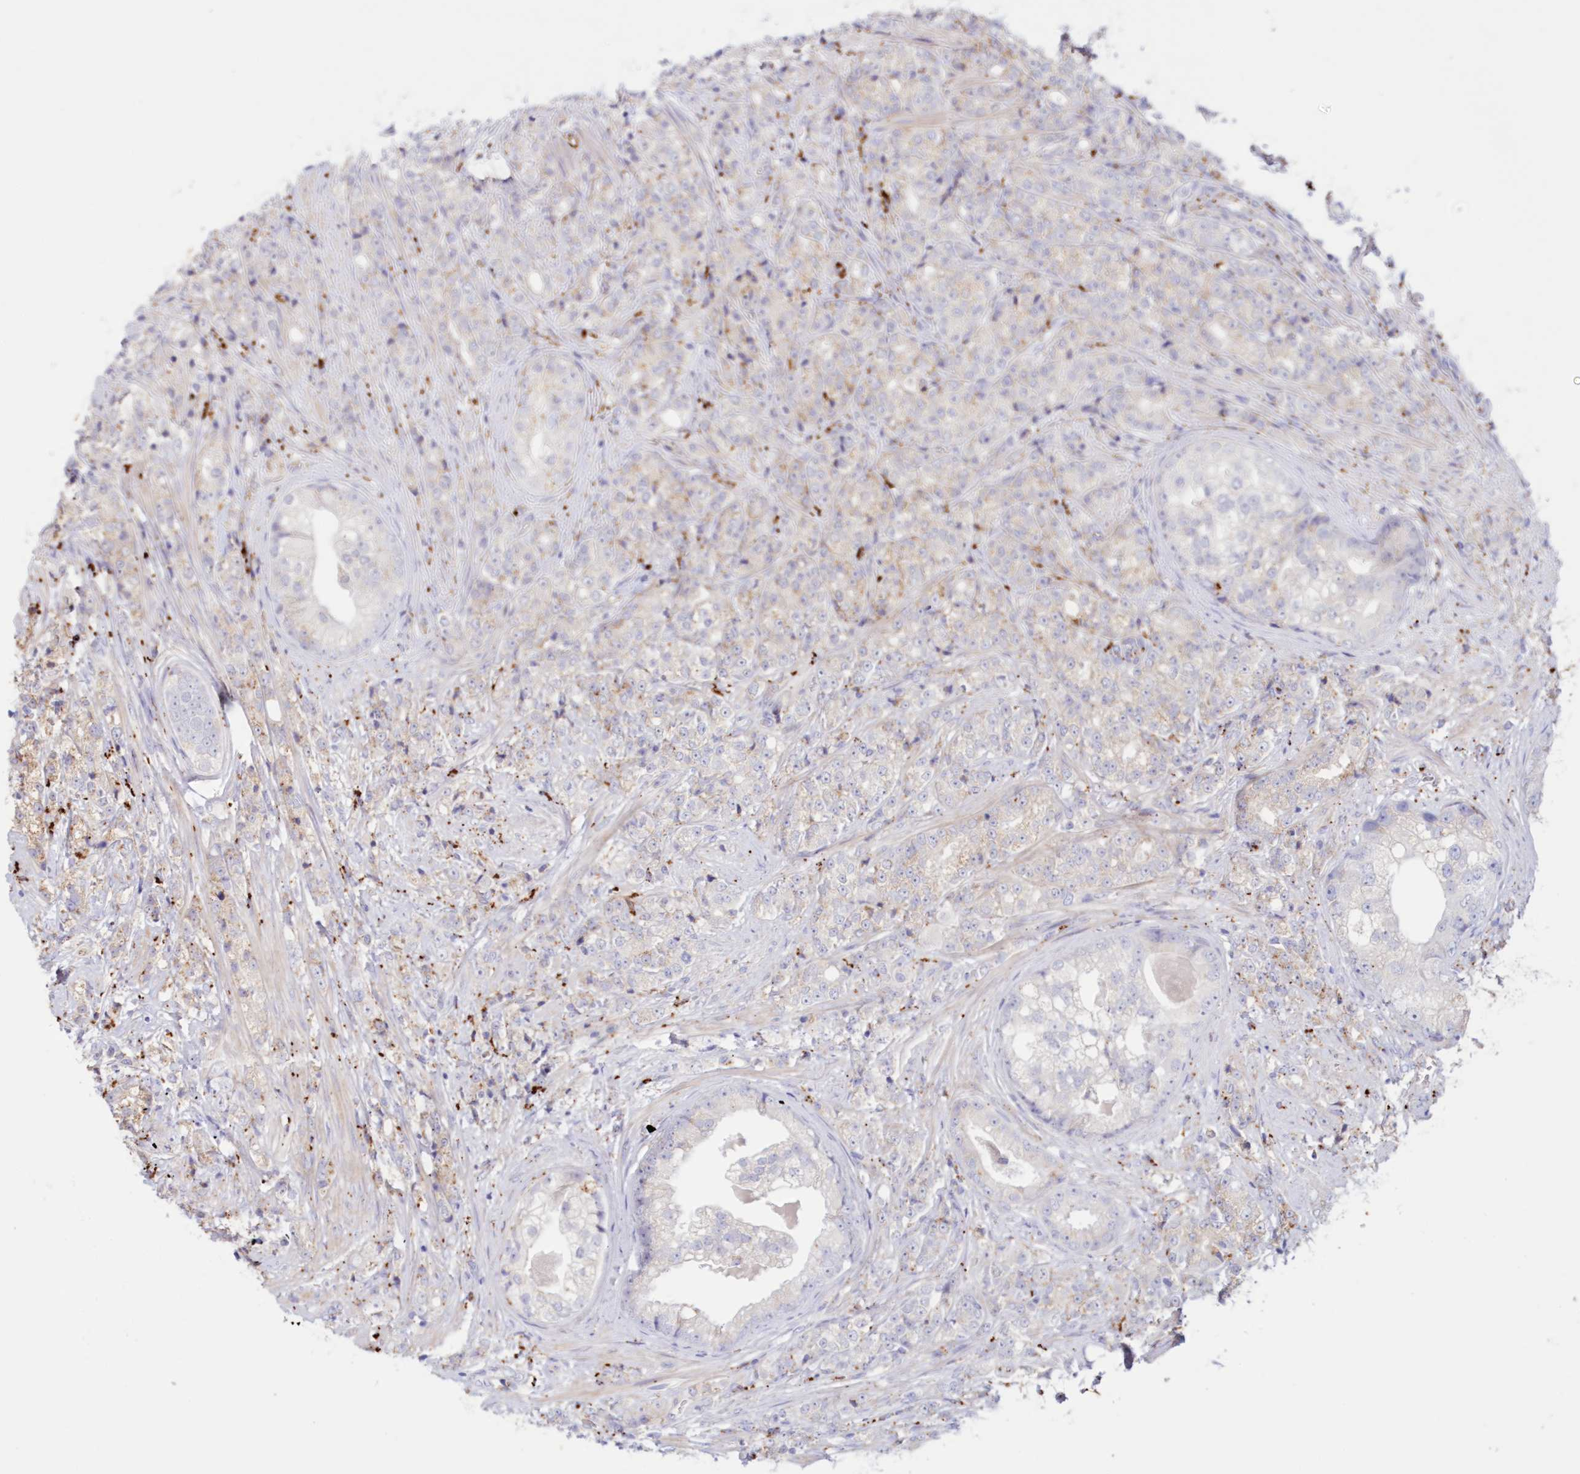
{"staining": {"intensity": "moderate", "quantity": "<25%", "location": "cytoplasmic/membranous"}, "tissue": "prostate cancer", "cell_type": "Tumor cells", "image_type": "cancer", "snomed": [{"axis": "morphology", "description": "Adenocarcinoma, High grade"}, {"axis": "topography", "description": "Prostate"}], "caption": "Protein expression analysis of prostate cancer exhibits moderate cytoplasmic/membranous expression in about <25% of tumor cells.", "gene": "TPP1", "patient": {"sex": "male", "age": 69}}